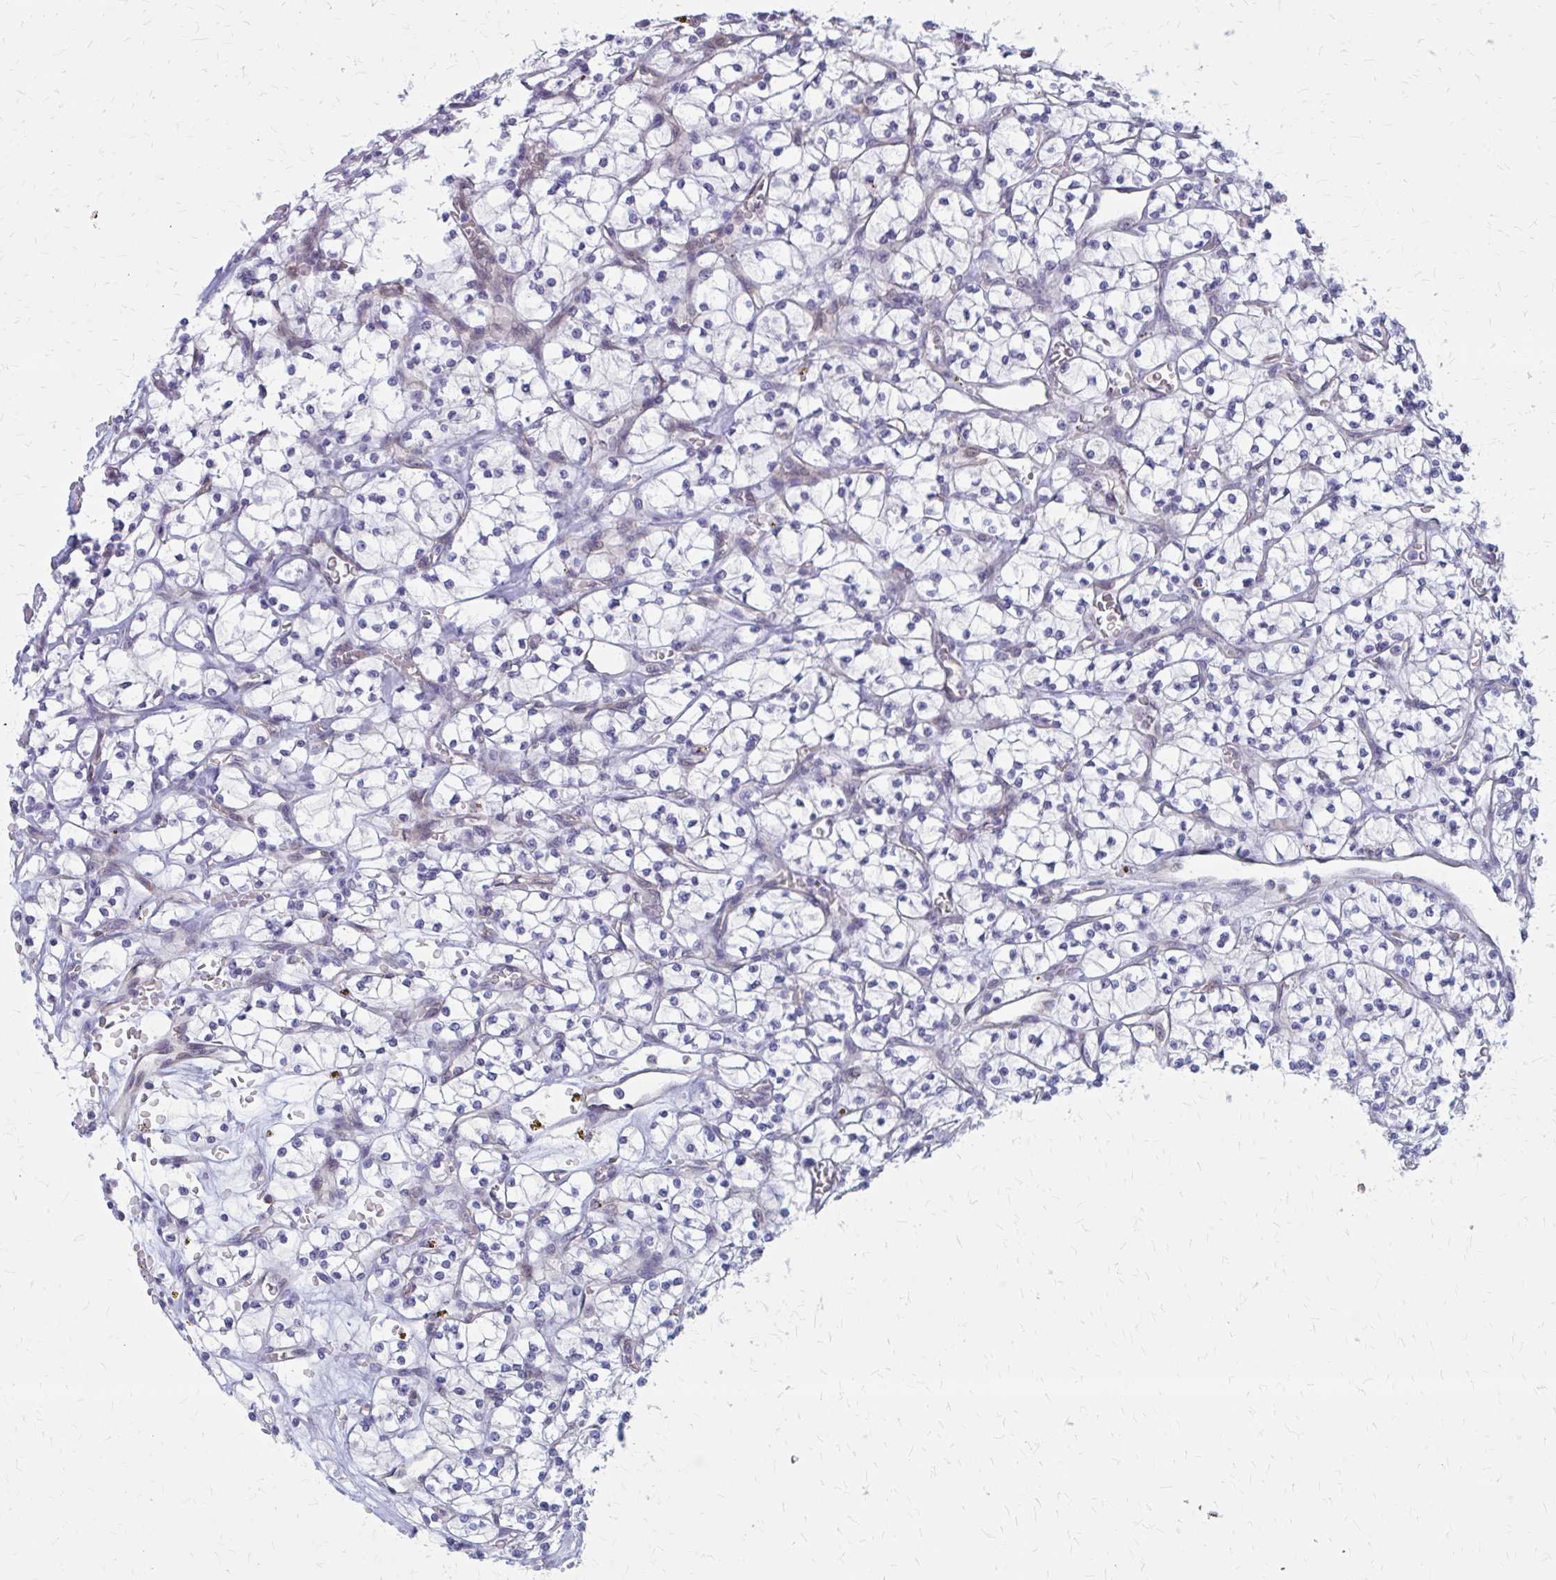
{"staining": {"intensity": "negative", "quantity": "none", "location": "none"}, "tissue": "renal cancer", "cell_type": "Tumor cells", "image_type": "cancer", "snomed": [{"axis": "morphology", "description": "Adenocarcinoma, NOS"}, {"axis": "topography", "description": "Kidney"}], "caption": "Immunohistochemistry image of adenocarcinoma (renal) stained for a protein (brown), which demonstrates no expression in tumor cells.", "gene": "CLIC2", "patient": {"sex": "female", "age": 64}}